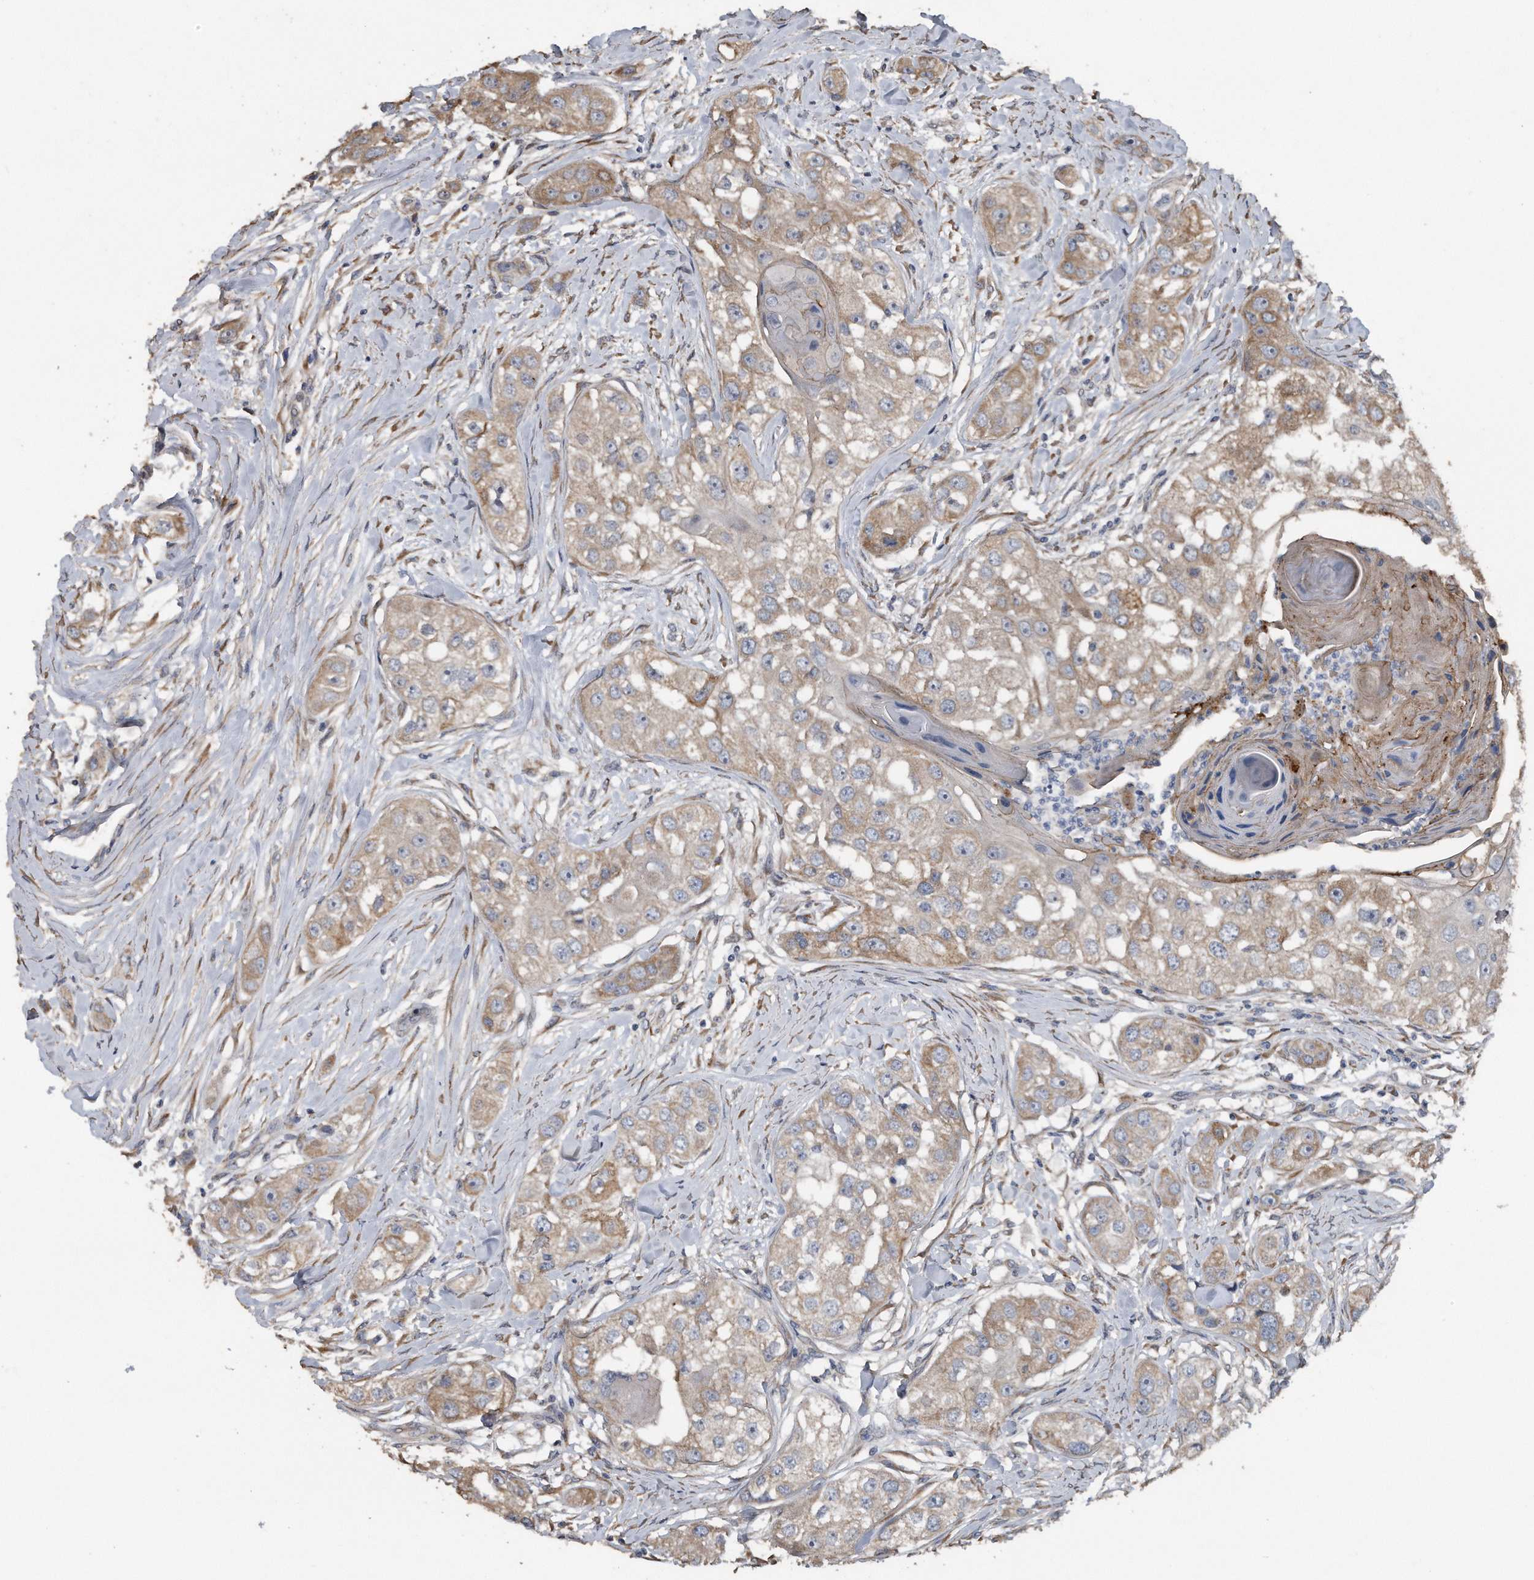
{"staining": {"intensity": "weak", "quantity": ">75%", "location": "cytoplasmic/membranous"}, "tissue": "head and neck cancer", "cell_type": "Tumor cells", "image_type": "cancer", "snomed": [{"axis": "morphology", "description": "Normal tissue, NOS"}, {"axis": "morphology", "description": "Squamous cell carcinoma, NOS"}, {"axis": "topography", "description": "Skeletal muscle"}, {"axis": "topography", "description": "Head-Neck"}], "caption": "Weak cytoplasmic/membranous protein positivity is seen in approximately >75% of tumor cells in head and neck cancer.", "gene": "PCLO", "patient": {"sex": "male", "age": 51}}